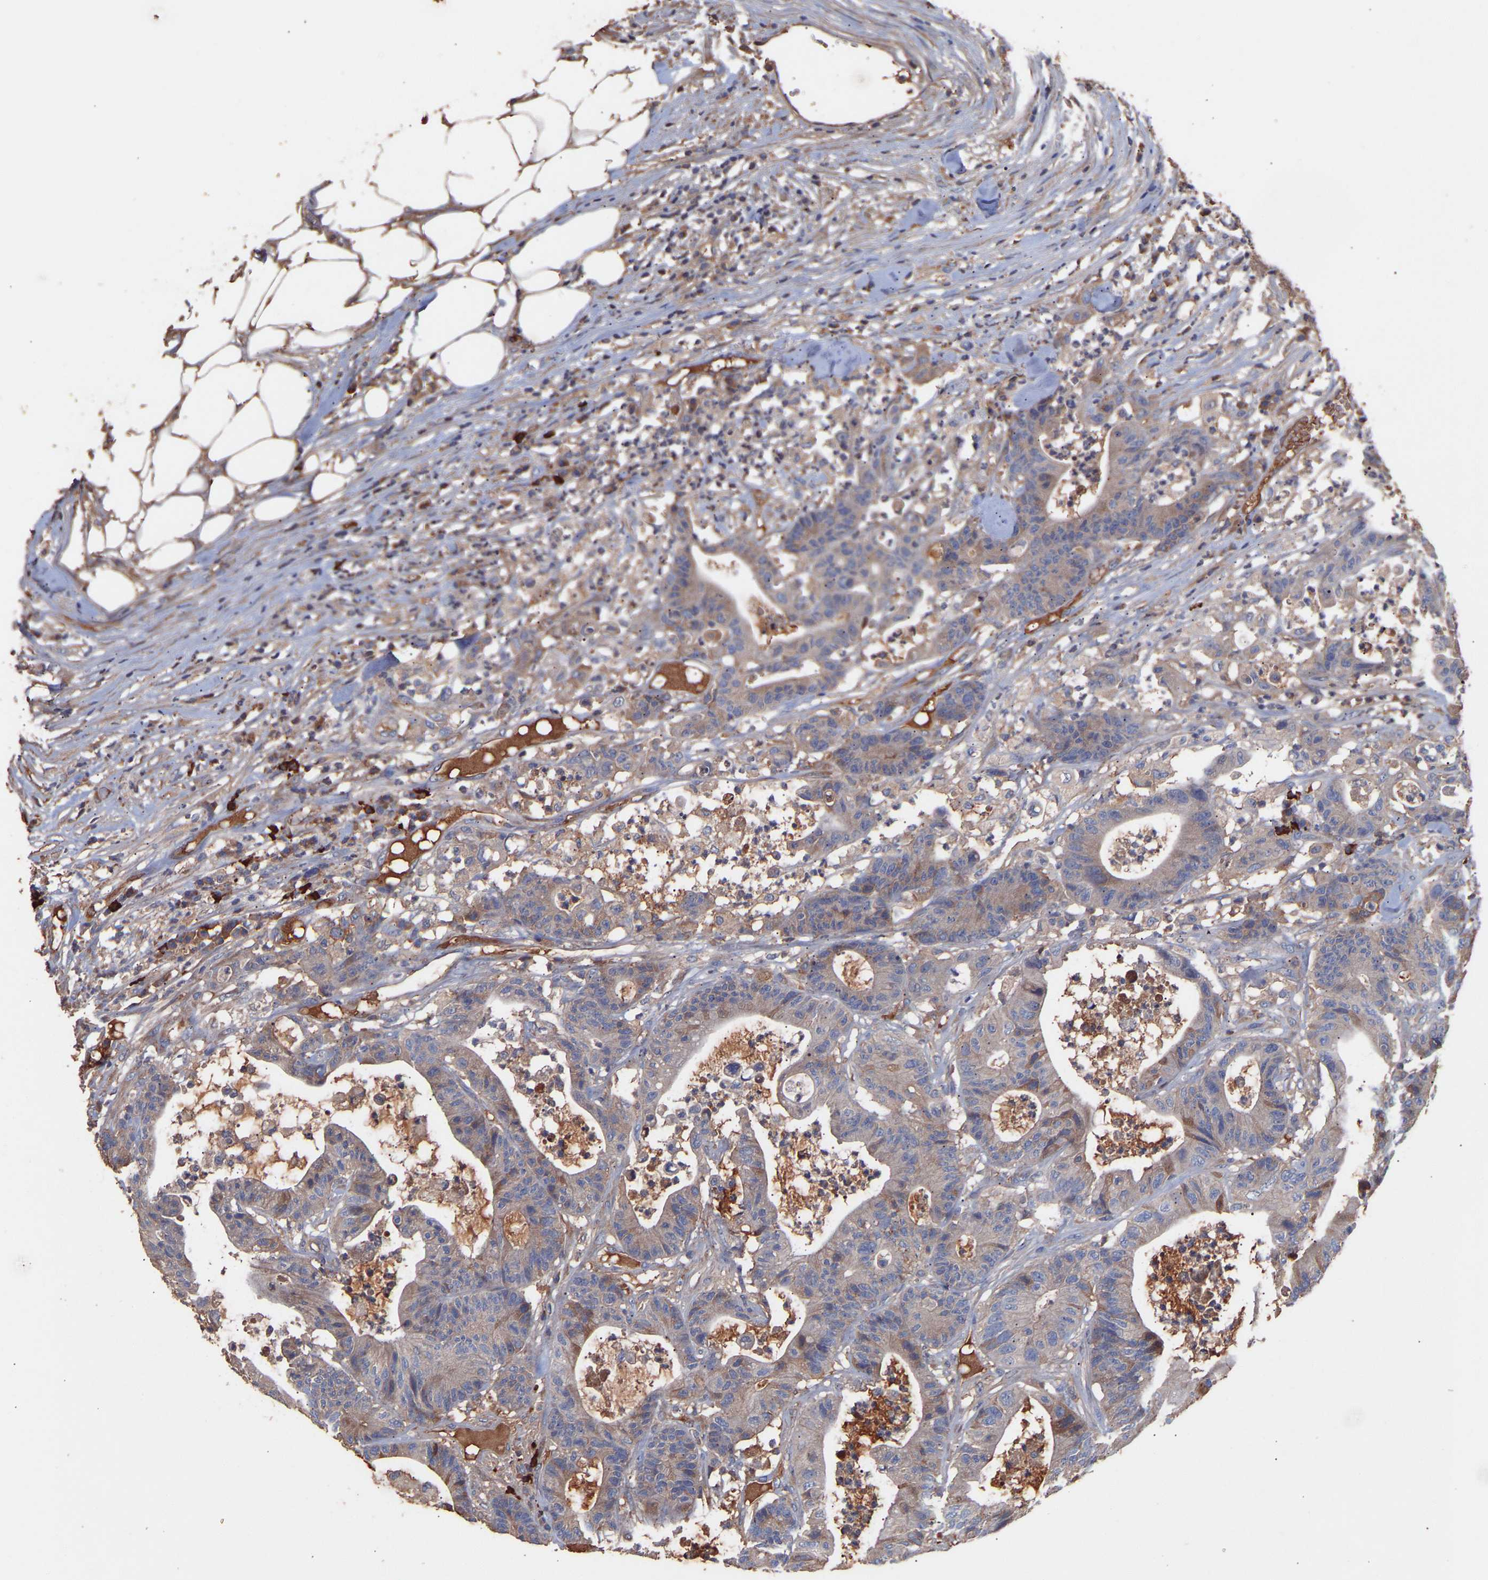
{"staining": {"intensity": "weak", "quantity": "25%-75%", "location": "cytoplasmic/membranous"}, "tissue": "colorectal cancer", "cell_type": "Tumor cells", "image_type": "cancer", "snomed": [{"axis": "morphology", "description": "Adenocarcinoma, NOS"}, {"axis": "topography", "description": "Colon"}], "caption": "Colorectal cancer (adenocarcinoma) stained with DAB (3,3'-diaminobenzidine) immunohistochemistry exhibits low levels of weak cytoplasmic/membranous expression in approximately 25%-75% of tumor cells. (DAB (3,3'-diaminobenzidine) = brown stain, brightfield microscopy at high magnification).", "gene": "TMEM268", "patient": {"sex": "female", "age": 84}}